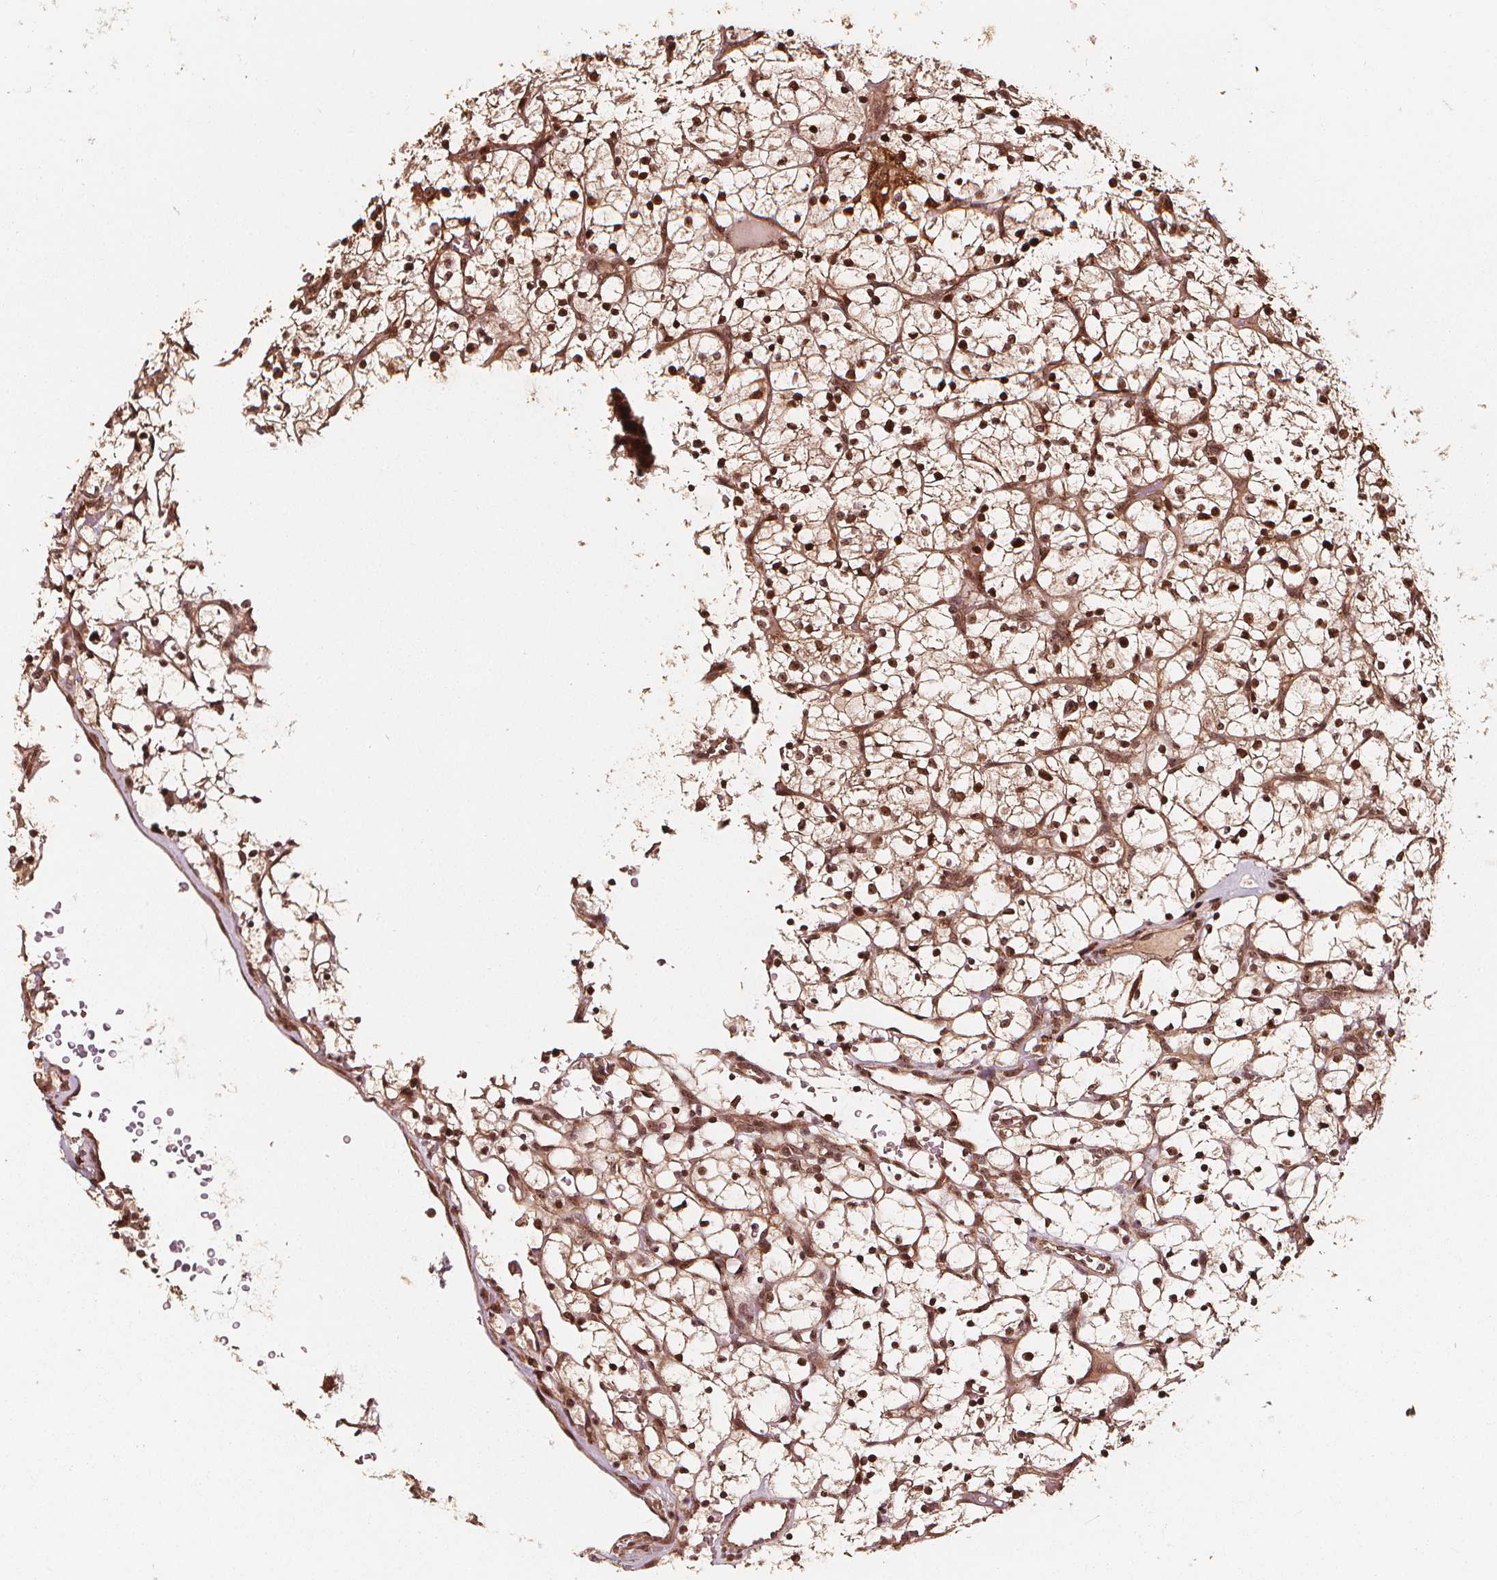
{"staining": {"intensity": "strong", "quantity": ">75%", "location": "cytoplasmic/membranous,nuclear"}, "tissue": "renal cancer", "cell_type": "Tumor cells", "image_type": "cancer", "snomed": [{"axis": "morphology", "description": "Adenocarcinoma, NOS"}, {"axis": "topography", "description": "Kidney"}], "caption": "DAB (3,3'-diaminobenzidine) immunohistochemical staining of renal cancer shows strong cytoplasmic/membranous and nuclear protein staining in about >75% of tumor cells. (DAB IHC, brown staining for protein, blue staining for nuclei).", "gene": "EXOSC9", "patient": {"sex": "female", "age": 64}}